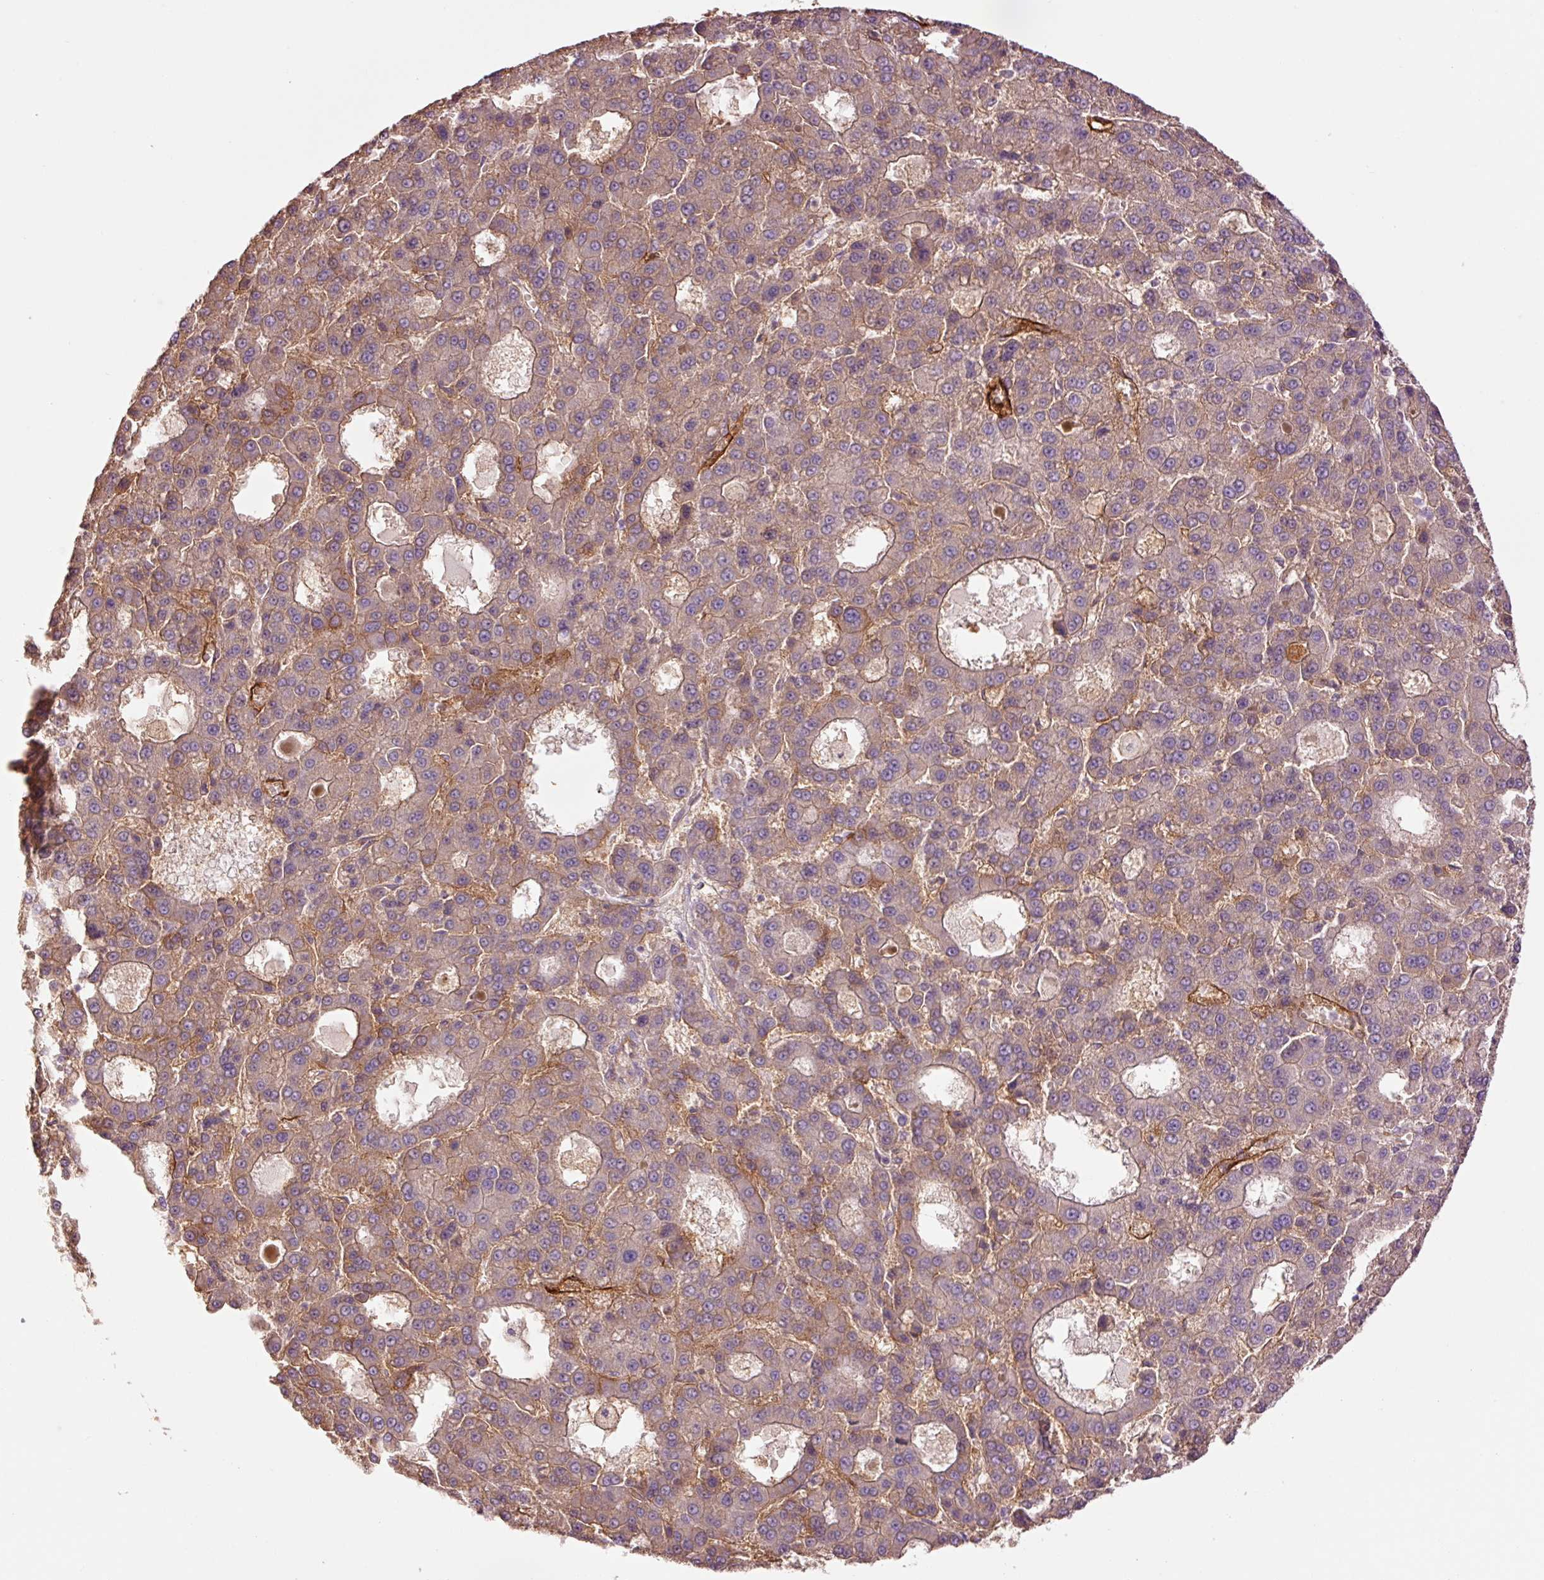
{"staining": {"intensity": "moderate", "quantity": "25%-75%", "location": "cytoplasmic/membranous"}, "tissue": "liver cancer", "cell_type": "Tumor cells", "image_type": "cancer", "snomed": [{"axis": "morphology", "description": "Carcinoma, Hepatocellular, NOS"}, {"axis": "topography", "description": "Liver"}], "caption": "IHC staining of liver cancer, which exhibits medium levels of moderate cytoplasmic/membranous staining in about 25%-75% of tumor cells indicating moderate cytoplasmic/membranous protein staining. The staining was performed using DAB (3,3'-diaminobenzidine) (brown) for protein detection and nuclei were counterstained in hematoxylin (blue).", "gene": "SLC1A4", "patient": {"sex": "male", "age": 70}}